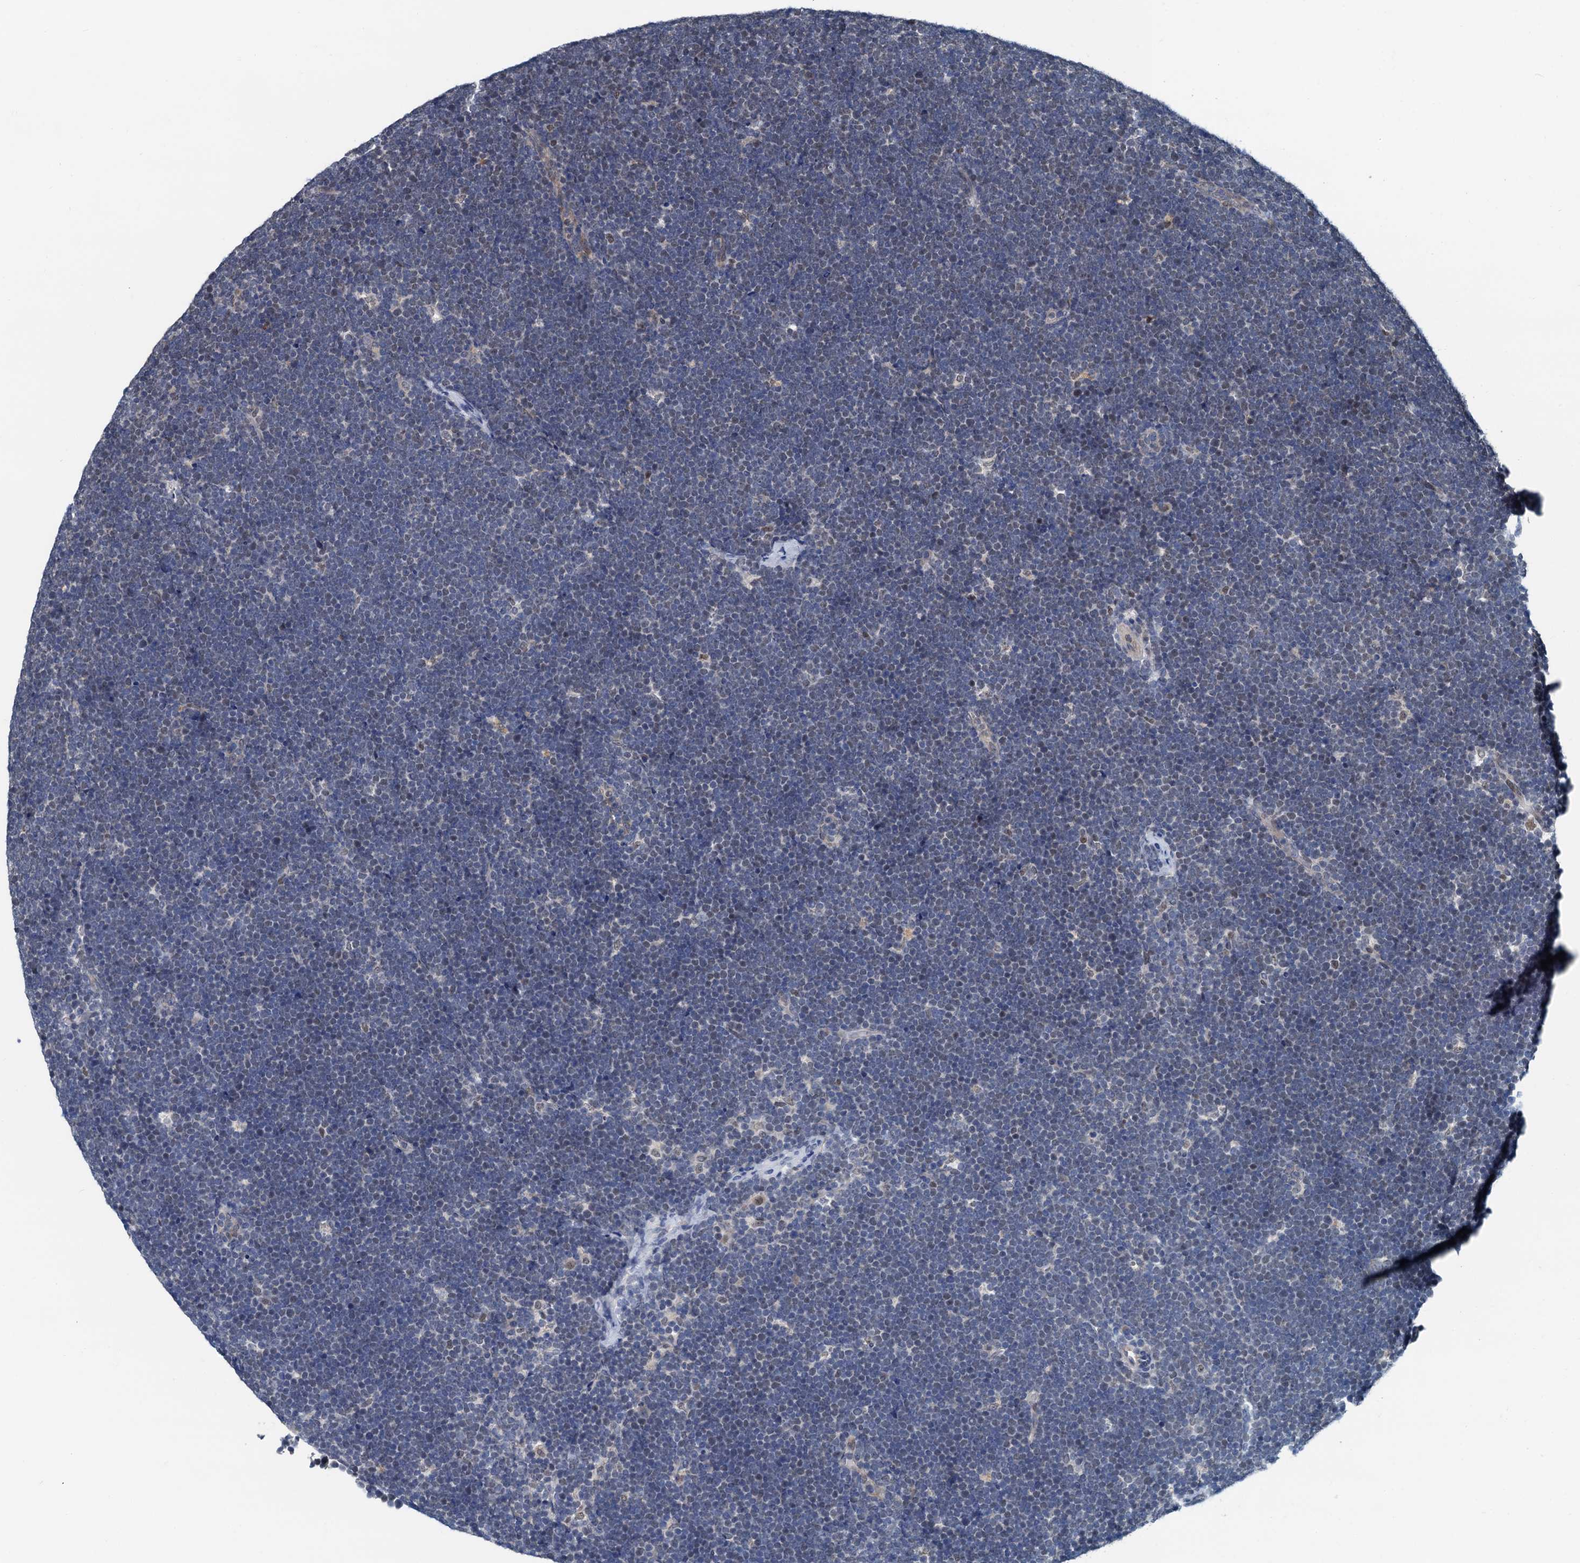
{"staining": {"intensity": "negative", "quantity": "none", "location": "none"}, "tissue": "lymphoma", "cell_type": "Tumor cells", "image_type": "cancer", "snomed": [{"axis": "morphology", "description": "Malignant lymphoma, non-Hodgkin's type, High grade"}, {"axis": "topography", "description": "Lymph node"}], "caption": "An immunohistochemistry photomicrograph of lymphoma is shown. There is no staining in tumor cells of lymphoma.", "gene": "MCMBP", "patient": {"sex": "male", "age": 13}}